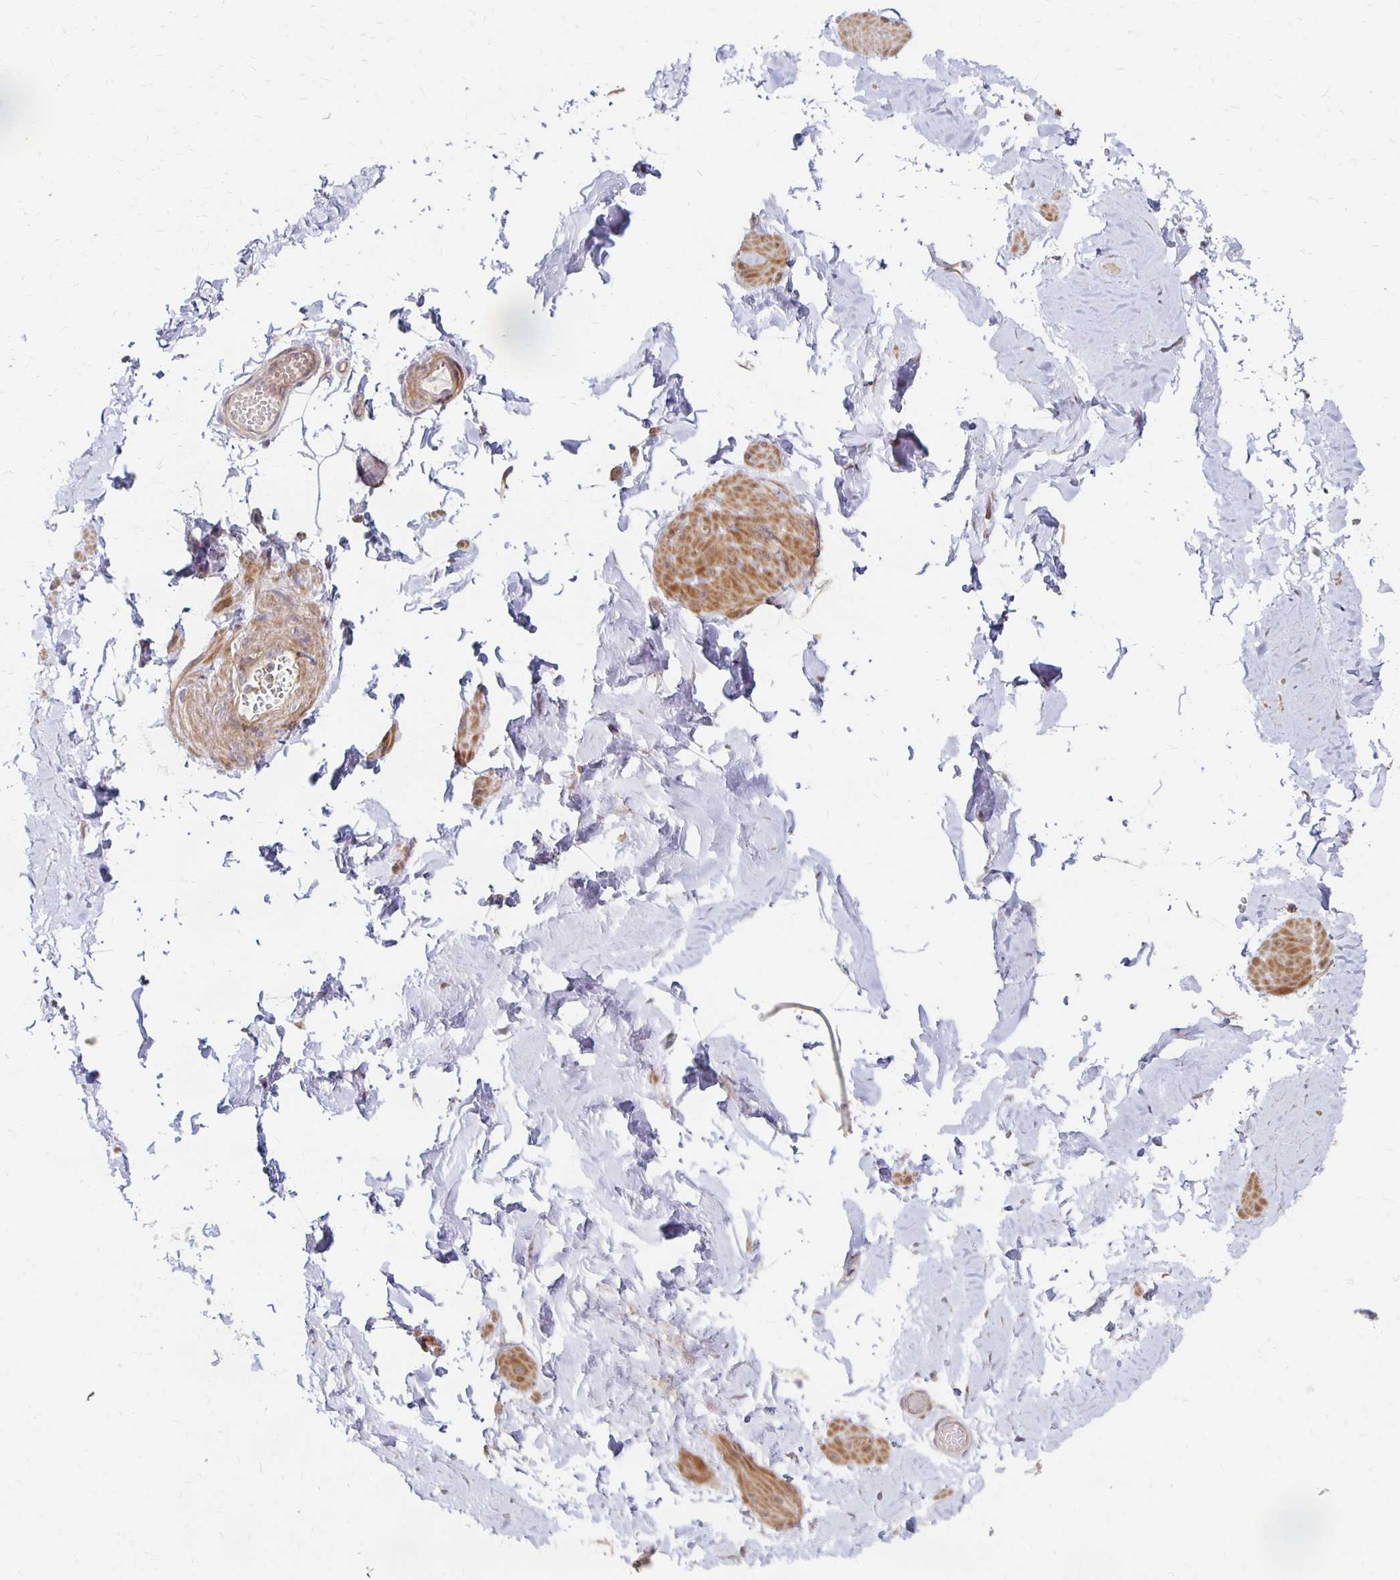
{"staining": {"intensity": "negative", "quantity": "none", "location": "none"}, "tissue": "adipose tissue", "cell_type": "Adipocytes", "image_type": "normal", "snomed": [{"axis": "morphology", "description": "Normal tissue, NOS"}, {"axis": "topography", "description": "Epididymis, spermatic cord, NOS"}, {"axis": "topography", "description": "Epididymis"}, {"axis": "topography", "description": "Peripheral nerve tissue"}], "caption": "Protein analysis of unremarkable adipose tissue demonstrates no significant staining in adipocytes. The staining is performed using DAB (3,3'-diaminobenzidine) brown chromogen with nuclei counter-stained in using hematoxylin.", "gene": "PRKCB", "patient": {"sex": "male", "age": 29}}